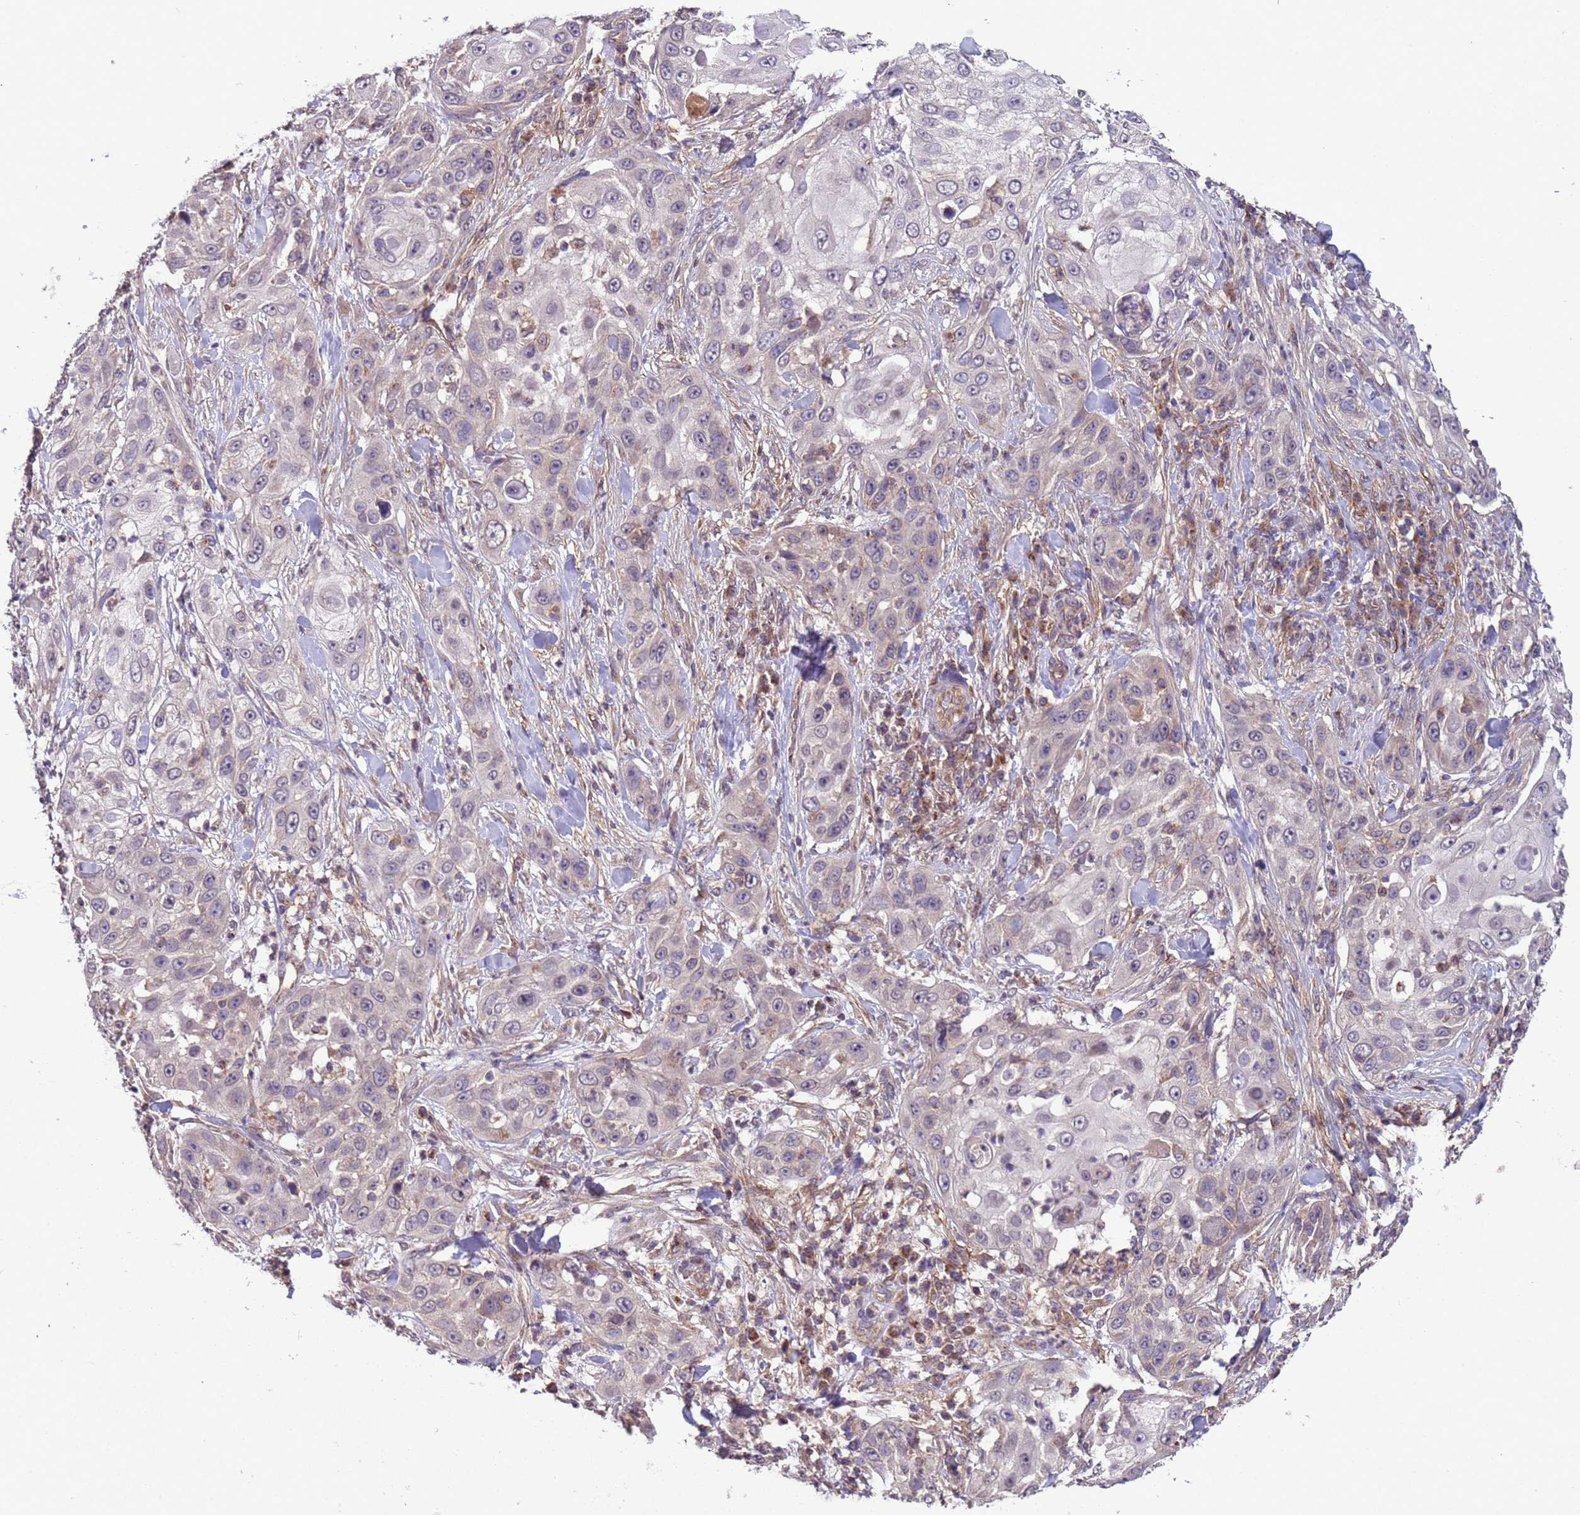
{"staining": {"intensity": "negative", "quantity": "none", "location": "none"}, "tissue": "skin cancer", "cell_type": "Tumor cells", "image_type": "cancer", "snomed": [{"axis": "morphology", "description": "Squamous cell carcinoma, NOS"}, {"axis": "topography", "description": "Skin"}], "caption": "IHC of skin cancer (squamous cell carcinoma) exhibits no staining in tumor cells.", "gene": "ACAD8", "patient": {"sex": "female", "age": 44}}